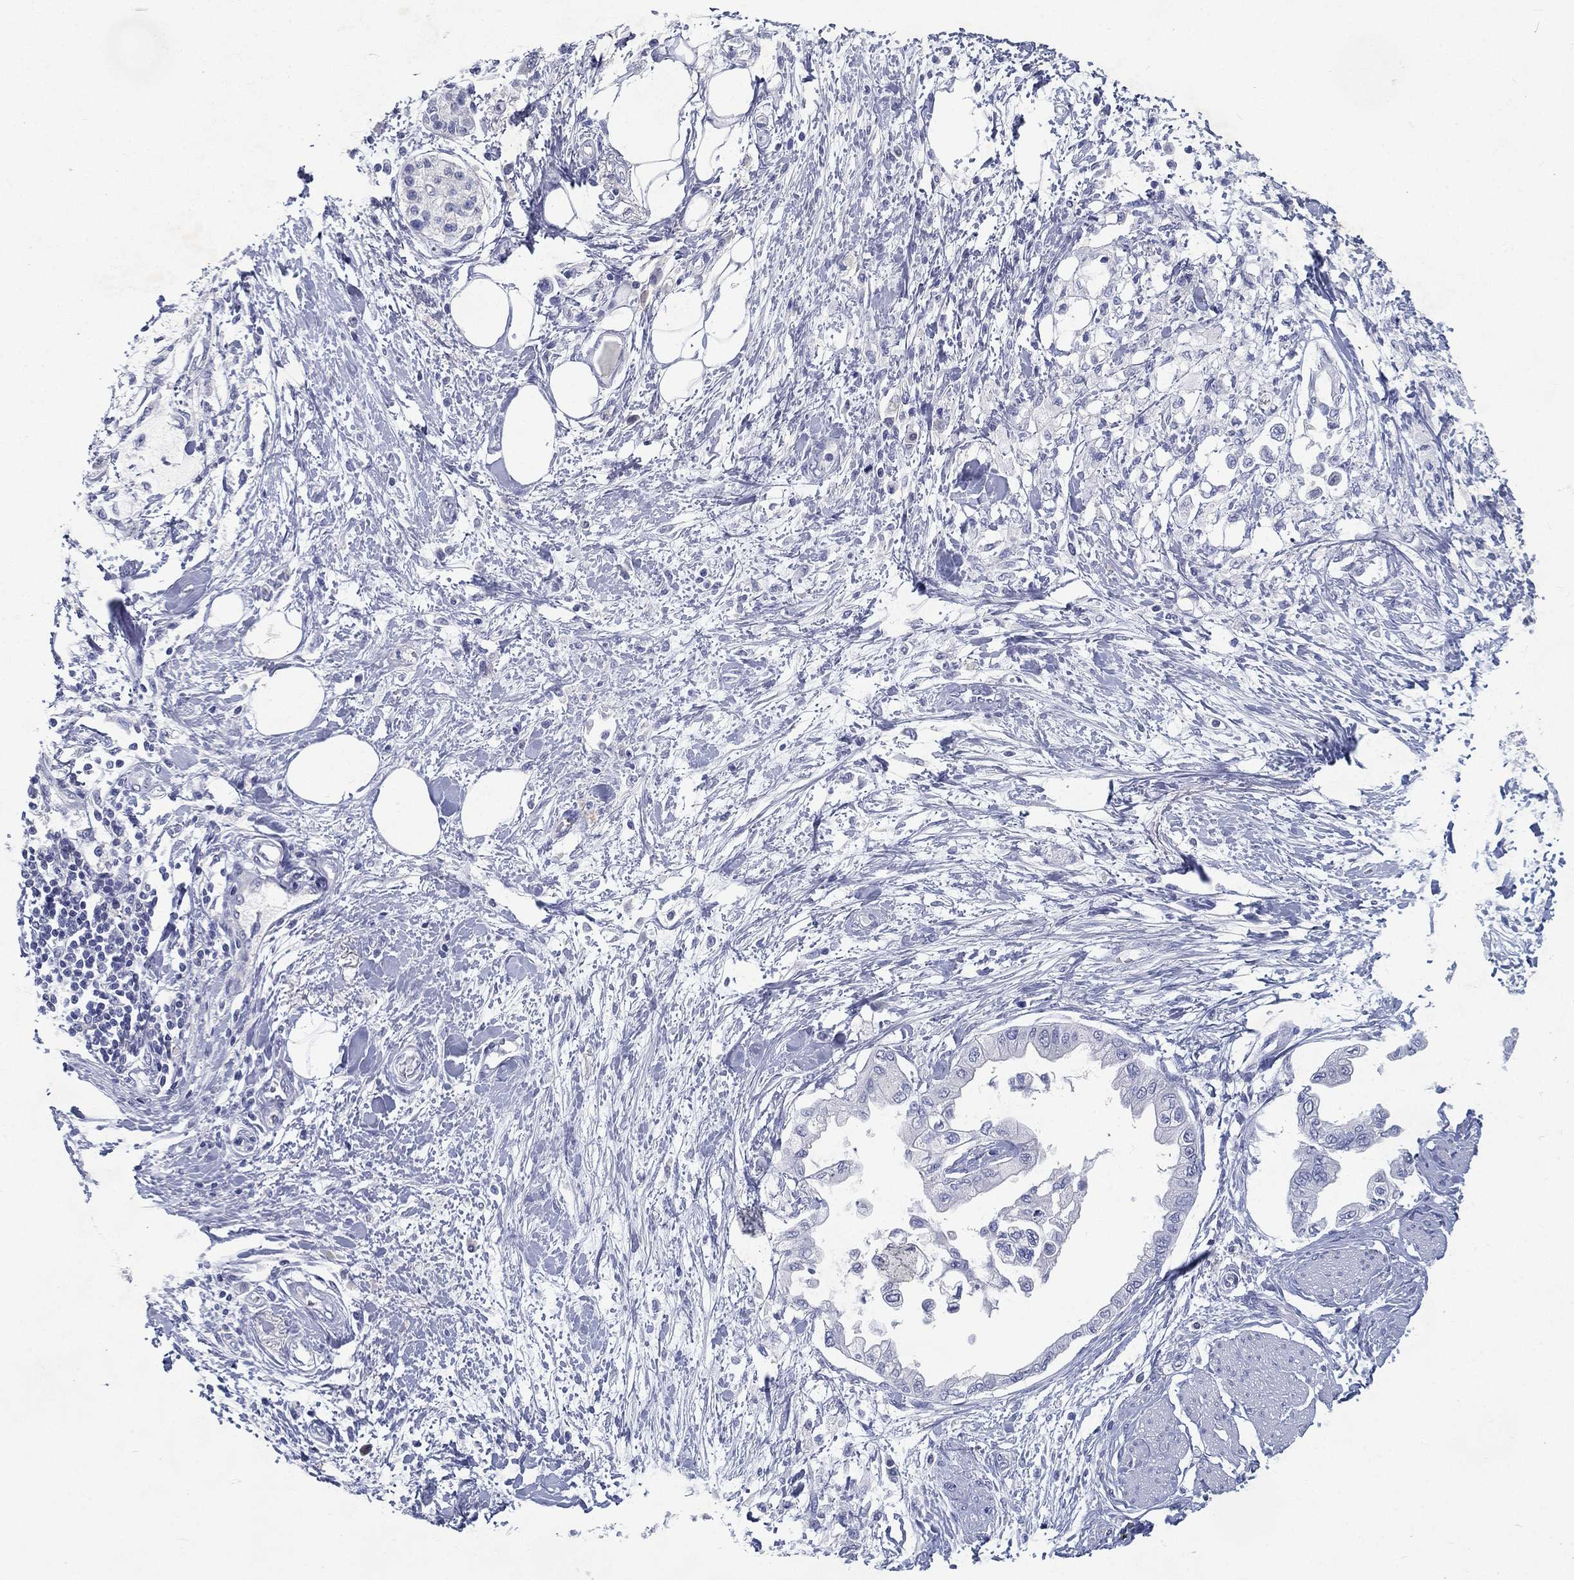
{"staining": {"intensity": "negative", "quantity": "none", "location": "none"}, "tissue": "pancreatic cancer", "cell_type": "Tumor cells", "image_type": "cancer", "snomed": [{"axis": "morphology", "description": "Normal tissue, NOS"}, {"axis": "morphology", "description": "Adenocarcinoma, NOS"}, {"axis": "topography", "description": "Pancreas"}, {"axis": "topography", "description": "Duodenum"}], "caption": "The immunohistochemistry (IHC) histopathology image has no significant staining in tumor cells of pancreatic cancer tissue. (Brightfield microscopy of DAB immunohistochemistry (IHC) at high magnification).", "gene": "RGS13", "patient": {"sex": "female", "age": 60}}